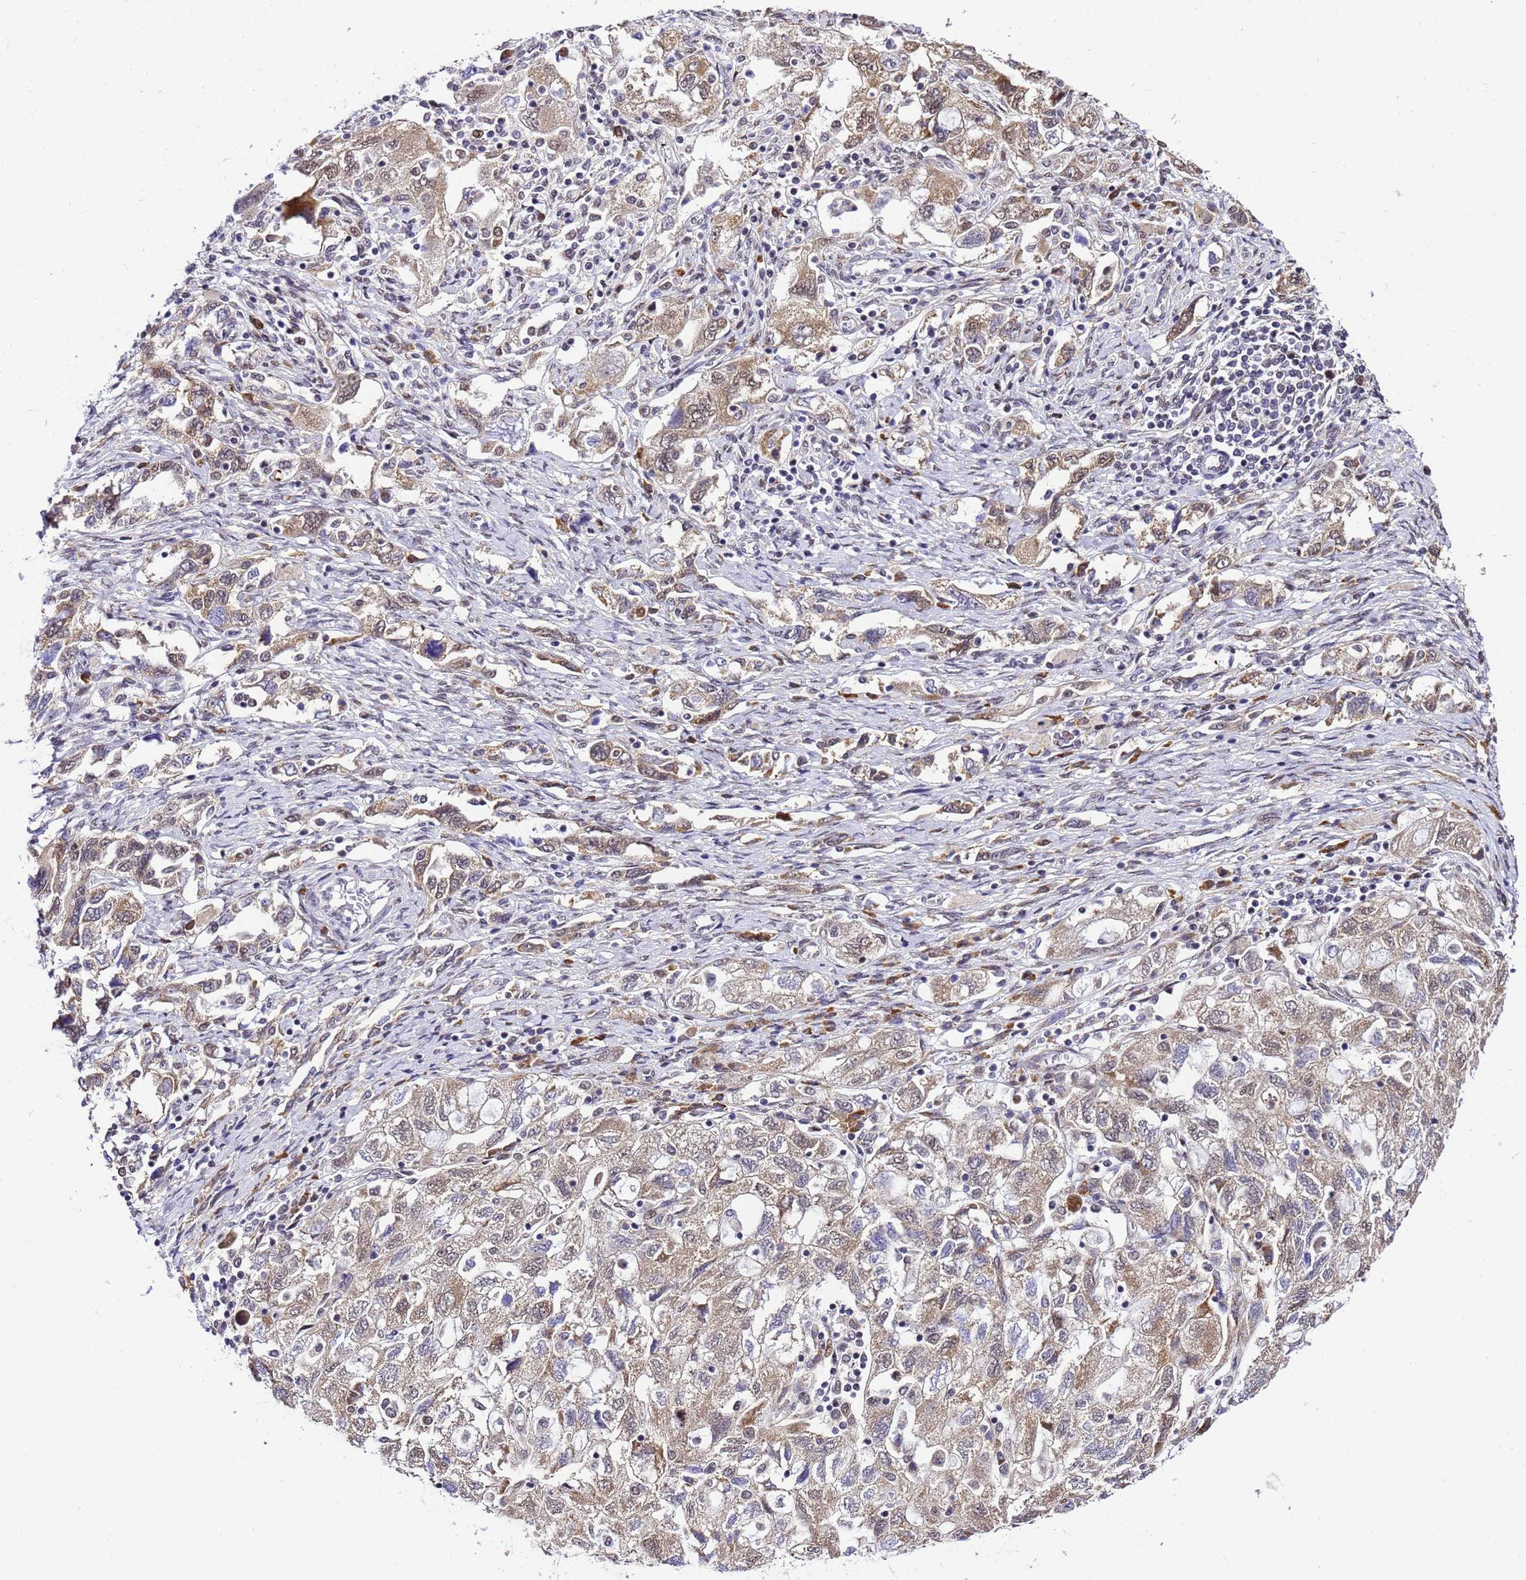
{"staining": {"intensity": "moderate", "quantity": "25%-75%", "location": "cytoplasmic/membranous,nuclear"}, "tissue": "ovarian cancer", "cell_type": "Tumor cells", "image_type": "cancer", "snomed": [{"axis": "morphology", "description": "Carcinoma, NOS"}, {"axis": "morphology", "description": "Cystadenocarcinoma, serous, NOS"}, {"axis": "topography", "description": "Ovary"}], "caption": "Brown immunohistochemical staining in human ovarian cancer shows moderate cytoplasmic/membranous and nuclear positivity in approximately 25%-75% of tumor cells. Nuclei are stained in blue.", "gene": "SMN1", "patient": {"sex": "female", "age": 69}}